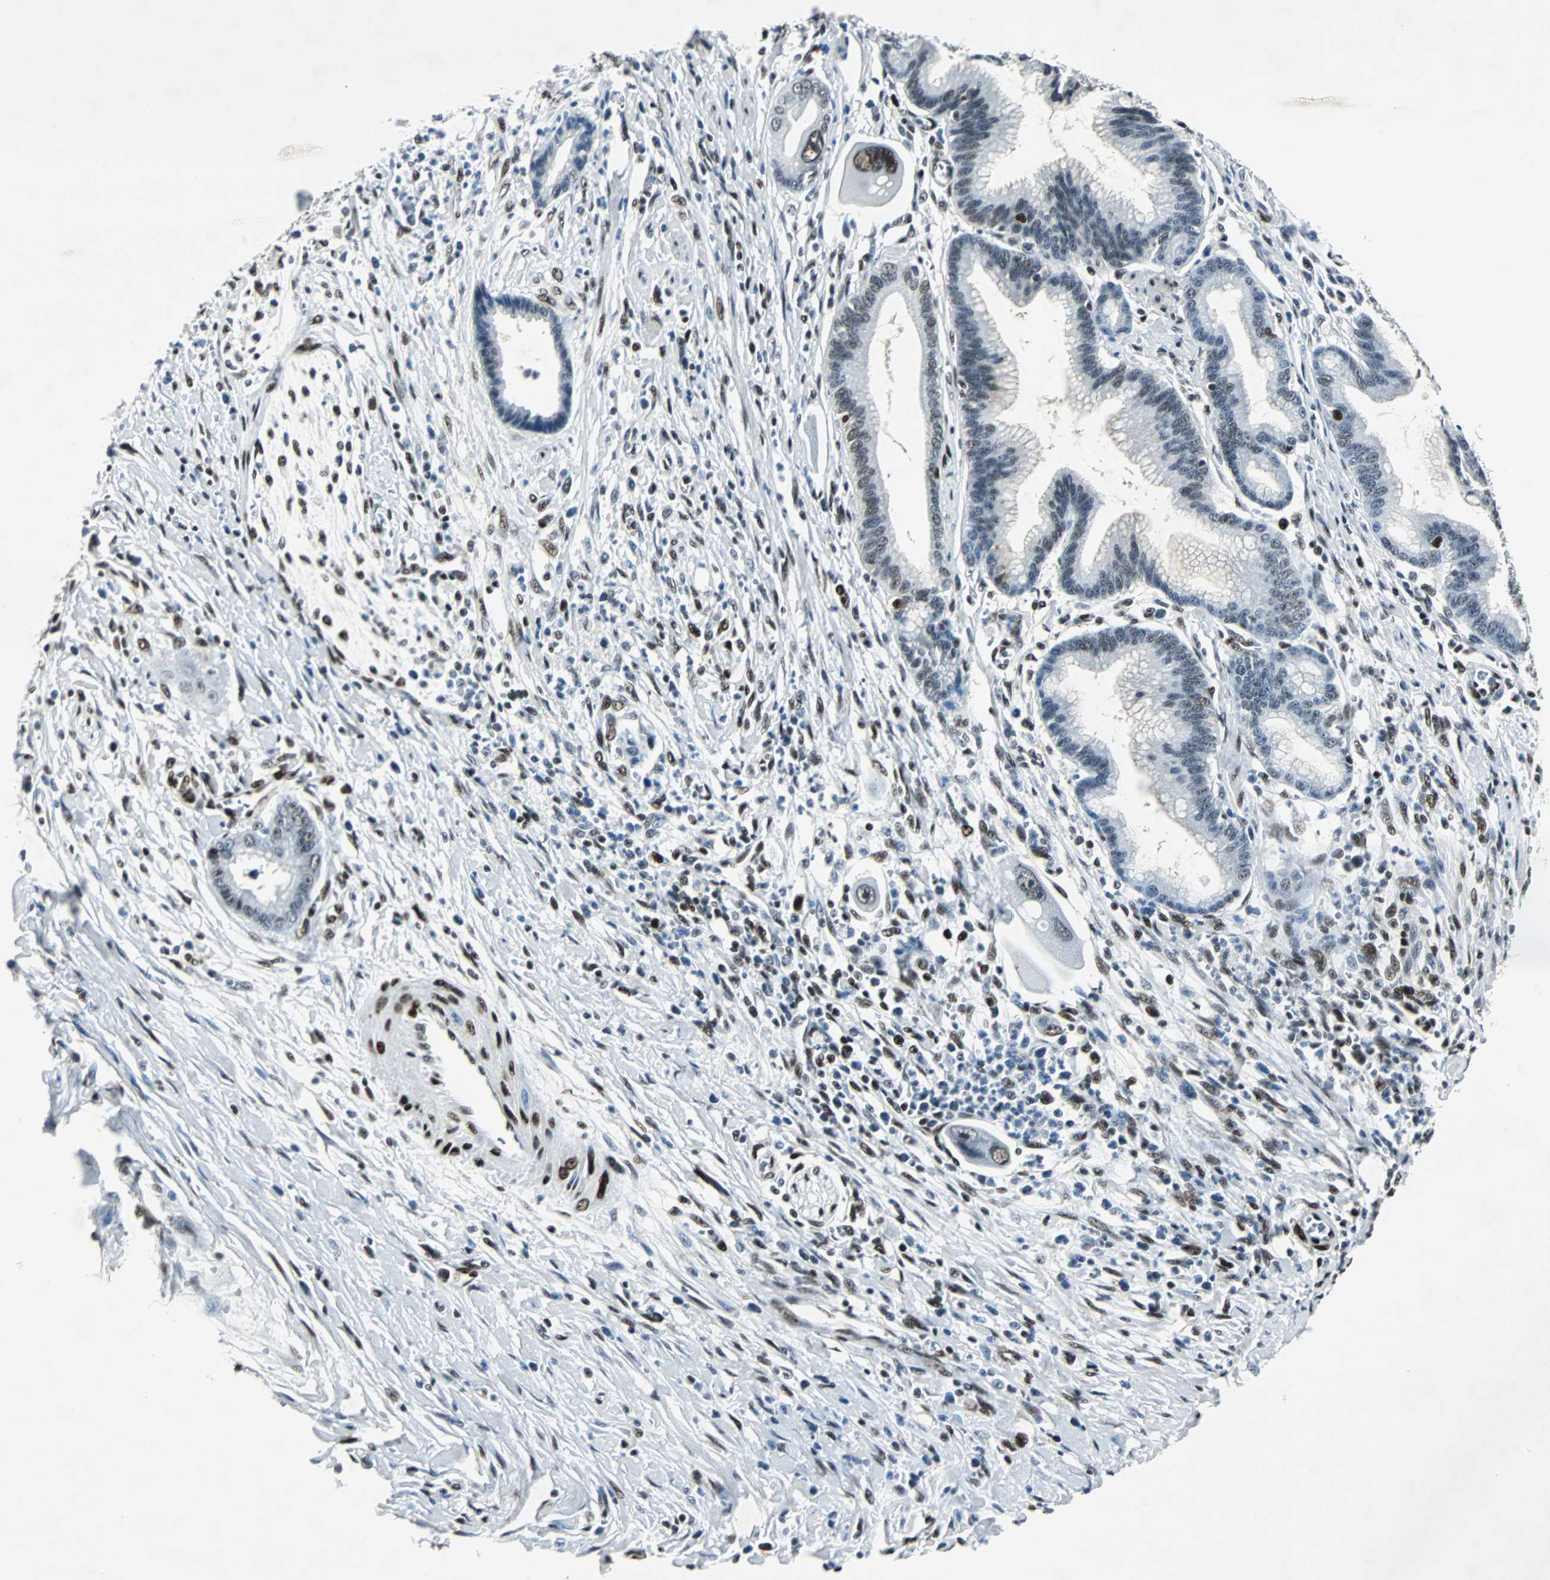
{"staining": {"intensity": "moderate", "quantity": "<25%", "location": "nuclear"}, "tissue": "pancreatic cancer", "cell_type": "Tumor cells", "image_type": "cancer", "snomed": [{"axis": "morphology", "description": "Adenocarcinoma, NOS"}, {"axis": "topography", "description": "Pancreas"}], "caption": "Protein analysis of pancreatic cancer tissue reveals moderate nuclear positivity in approximately <25% of tumor cells. The staining was performed using DAB to visualize the protein expression in brown, while the nuclei were stained in blue with hematoxylin (Magnification: 20x).", "gene": "MEF2D", "patient": {"sex": "male", "age": 59}}